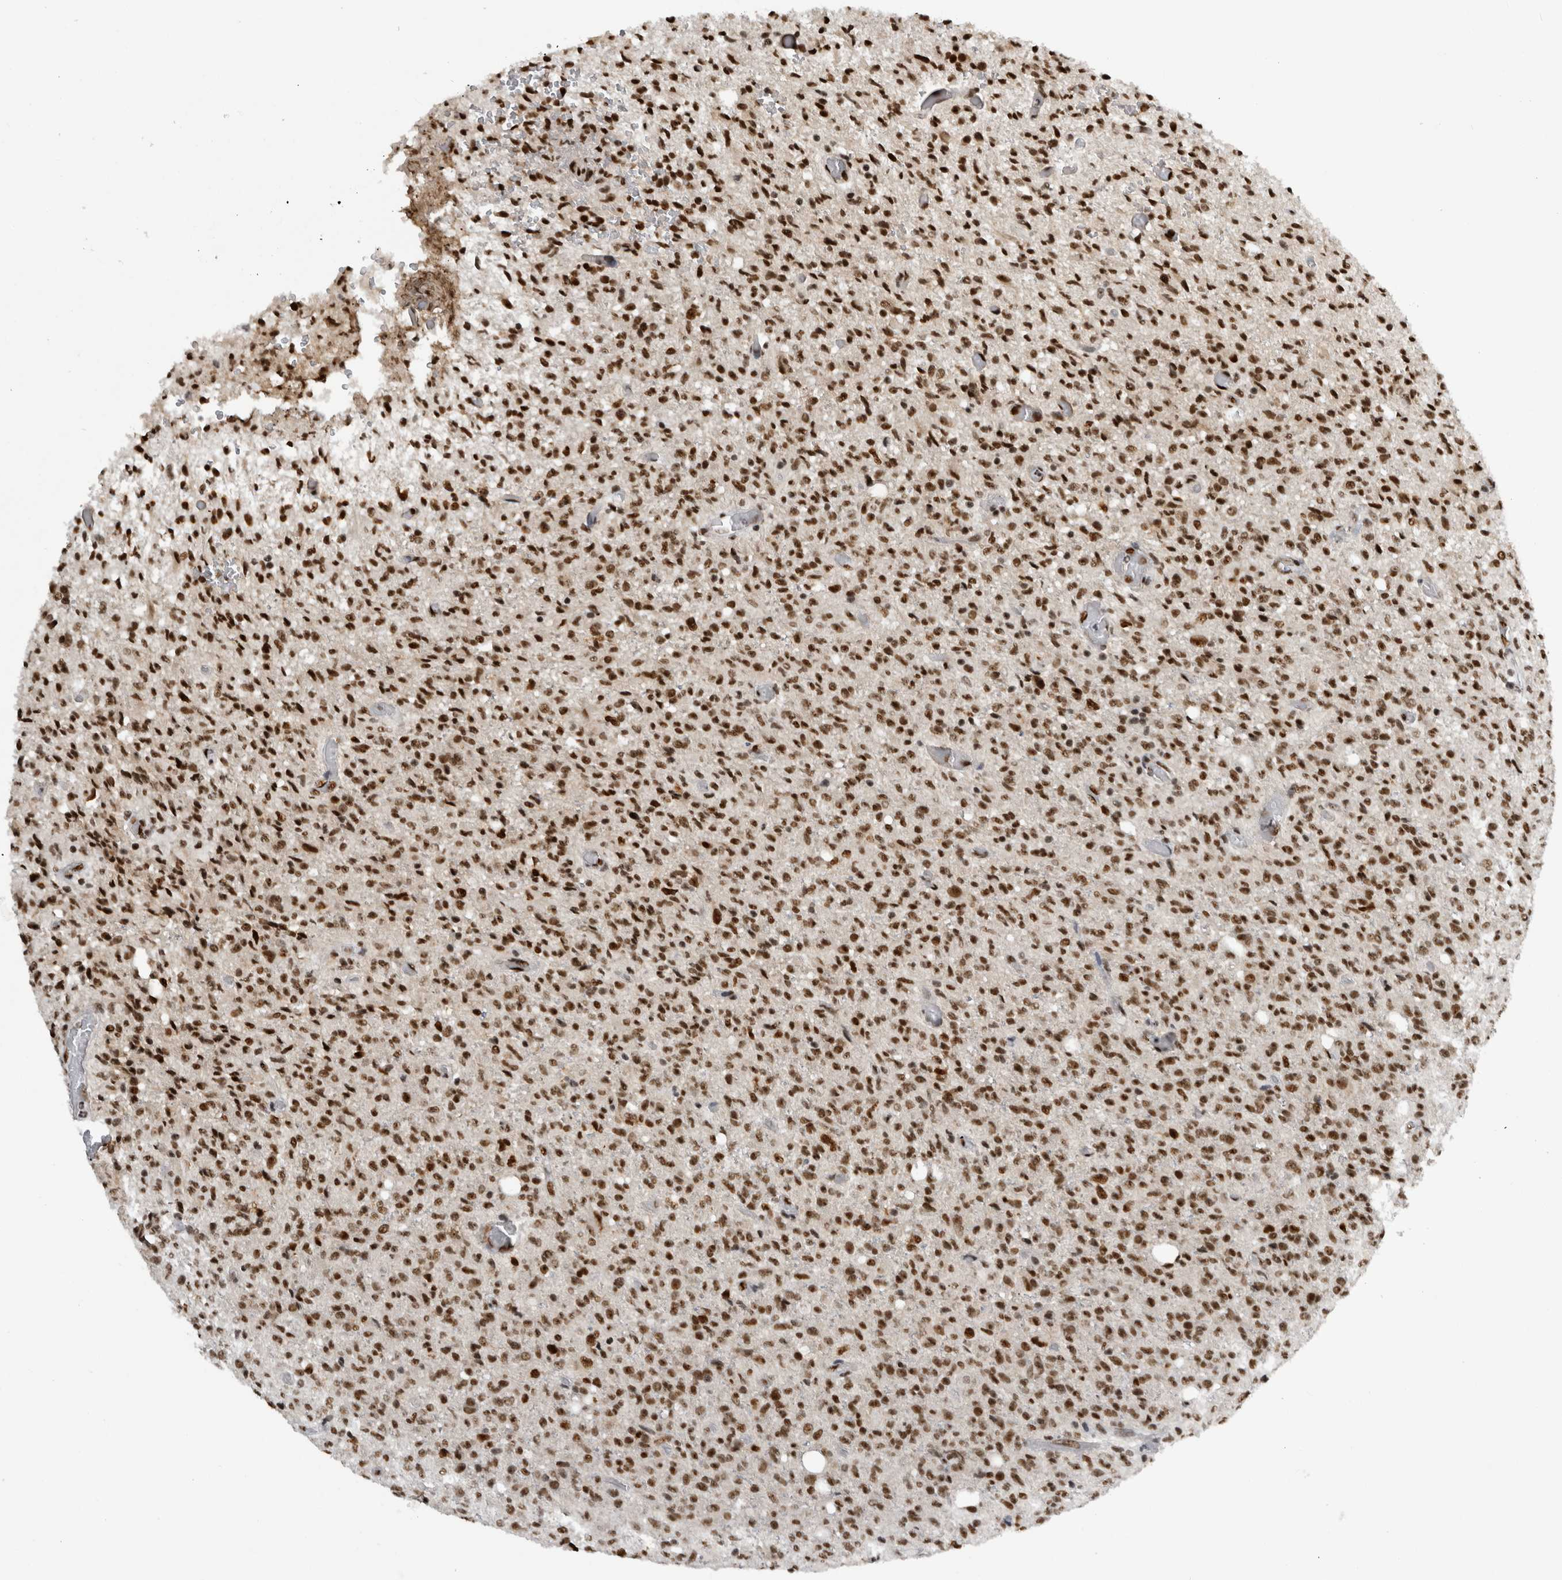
{"staining": {"intensity": "strong", "quantity": ">75%", "location": "nuclear"}, "tissue": "glioma", "cell_type": "Tumor cells", "image_type": "cancer", "snomed": [{"axis": "morphology", "description": "Glioma, malignant, High grade"}, {"axis": "topography", "description": "Brain"}], "caption": "Immunohistochemistry (IHC) image of neoplastic tissue: human glioma stained using immunohistochemistry exhibits high levels of strong protein expression localized specifically in the nuclear of tumor cells, appearing as a nuclear brown color.", "gene": "ZSCAN2", "patient": {"sex": "female", "age": 57}}